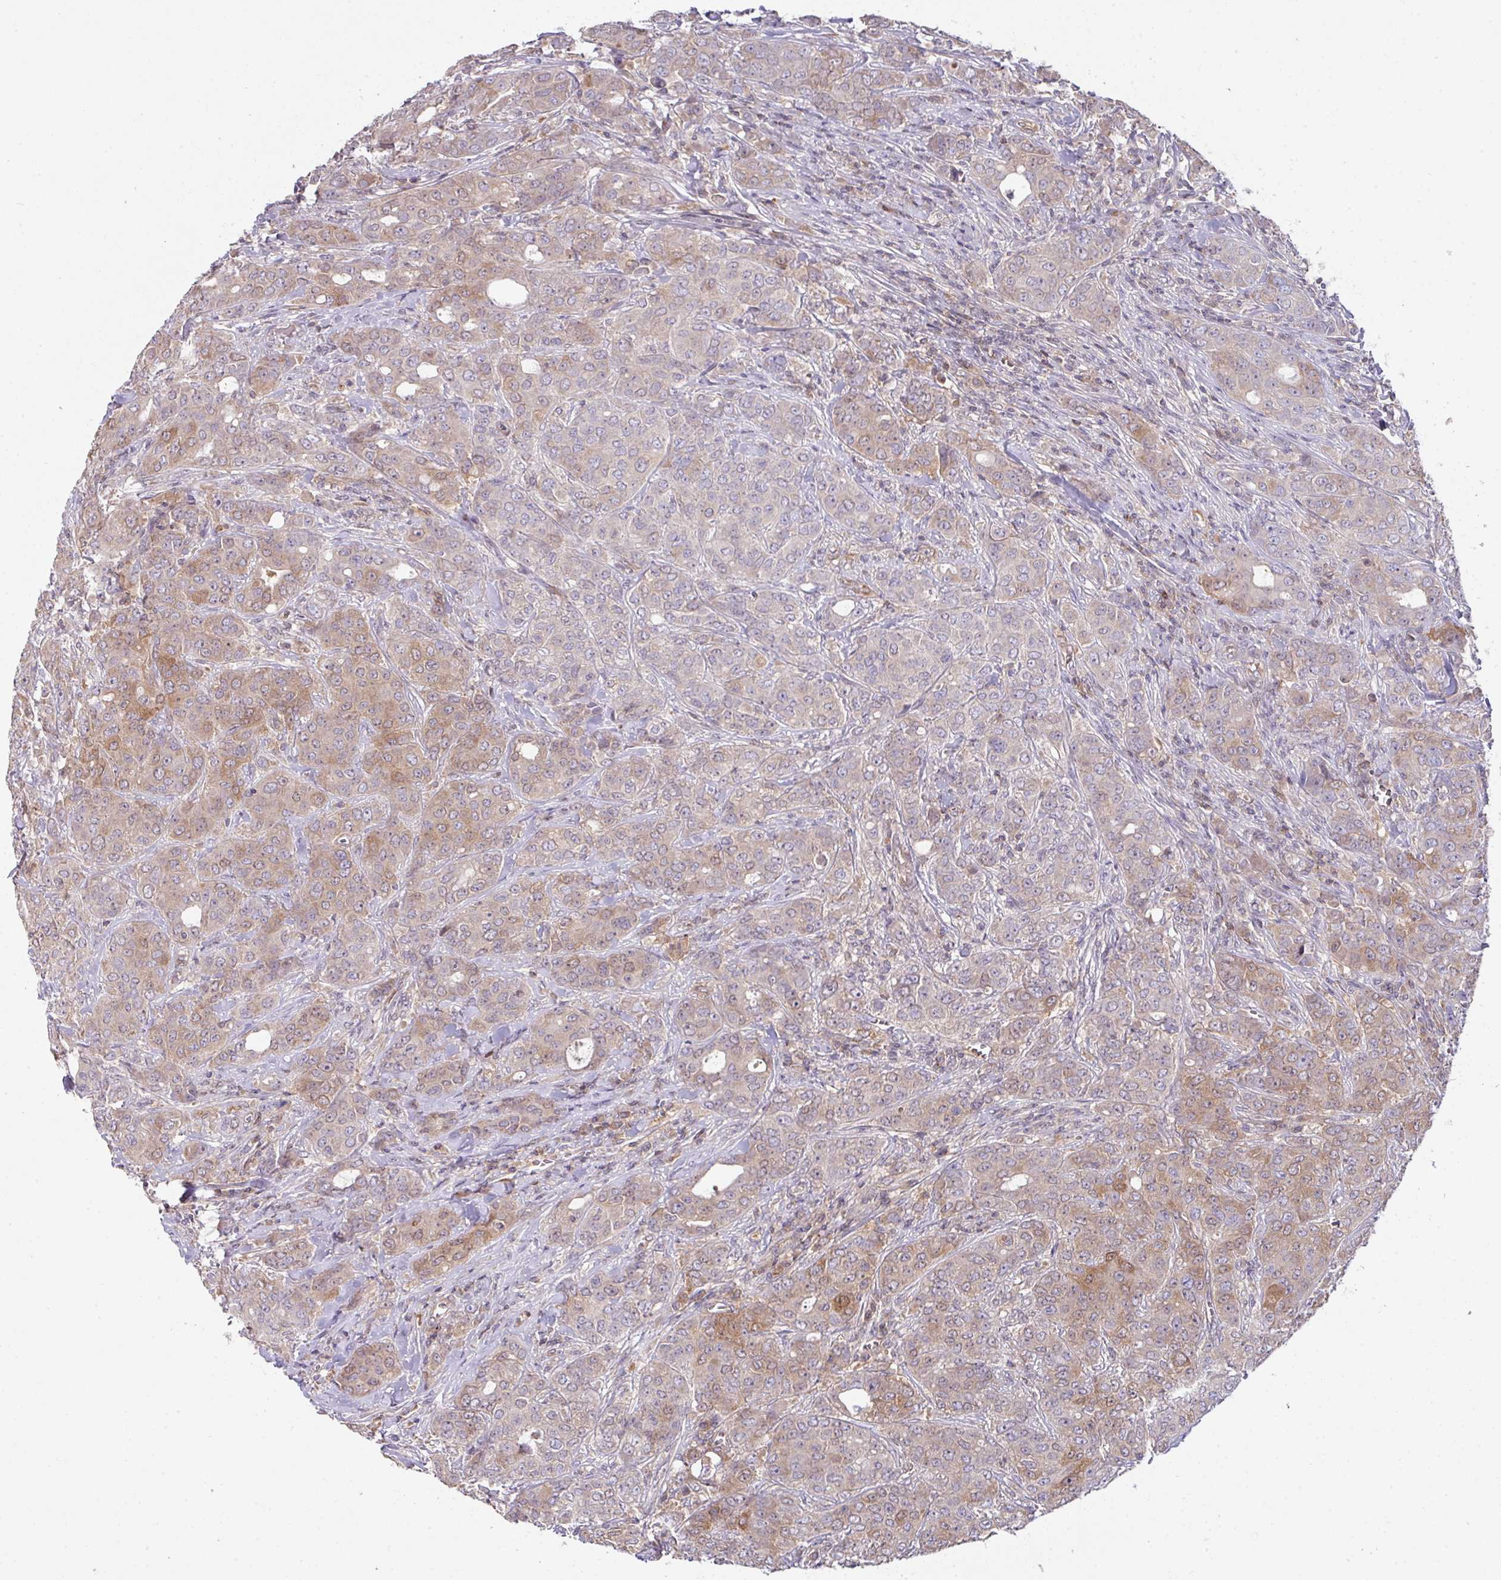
{"staining": {"intensity": "moderate", "quantity": "25%-75%", "location": "cytoplasmic/membranous"}, "tissue": "breast cancer", "cell_type": "Tumor cells", "image_type": "cancer", "snomed": [{"axis": "morphology", "description": "Duct carcinoma"}, {"axis": "topography", "description": "Breast"}], "caption": "This image reveals IHC staining of invasive ductal carcinoma (breast), with medium moderate cytoplasmic/membranous expression in approximately 25%-75% of tumor cells.", "gene": "SLAMF6", "patient": {"sex": "female", "age": 43}}